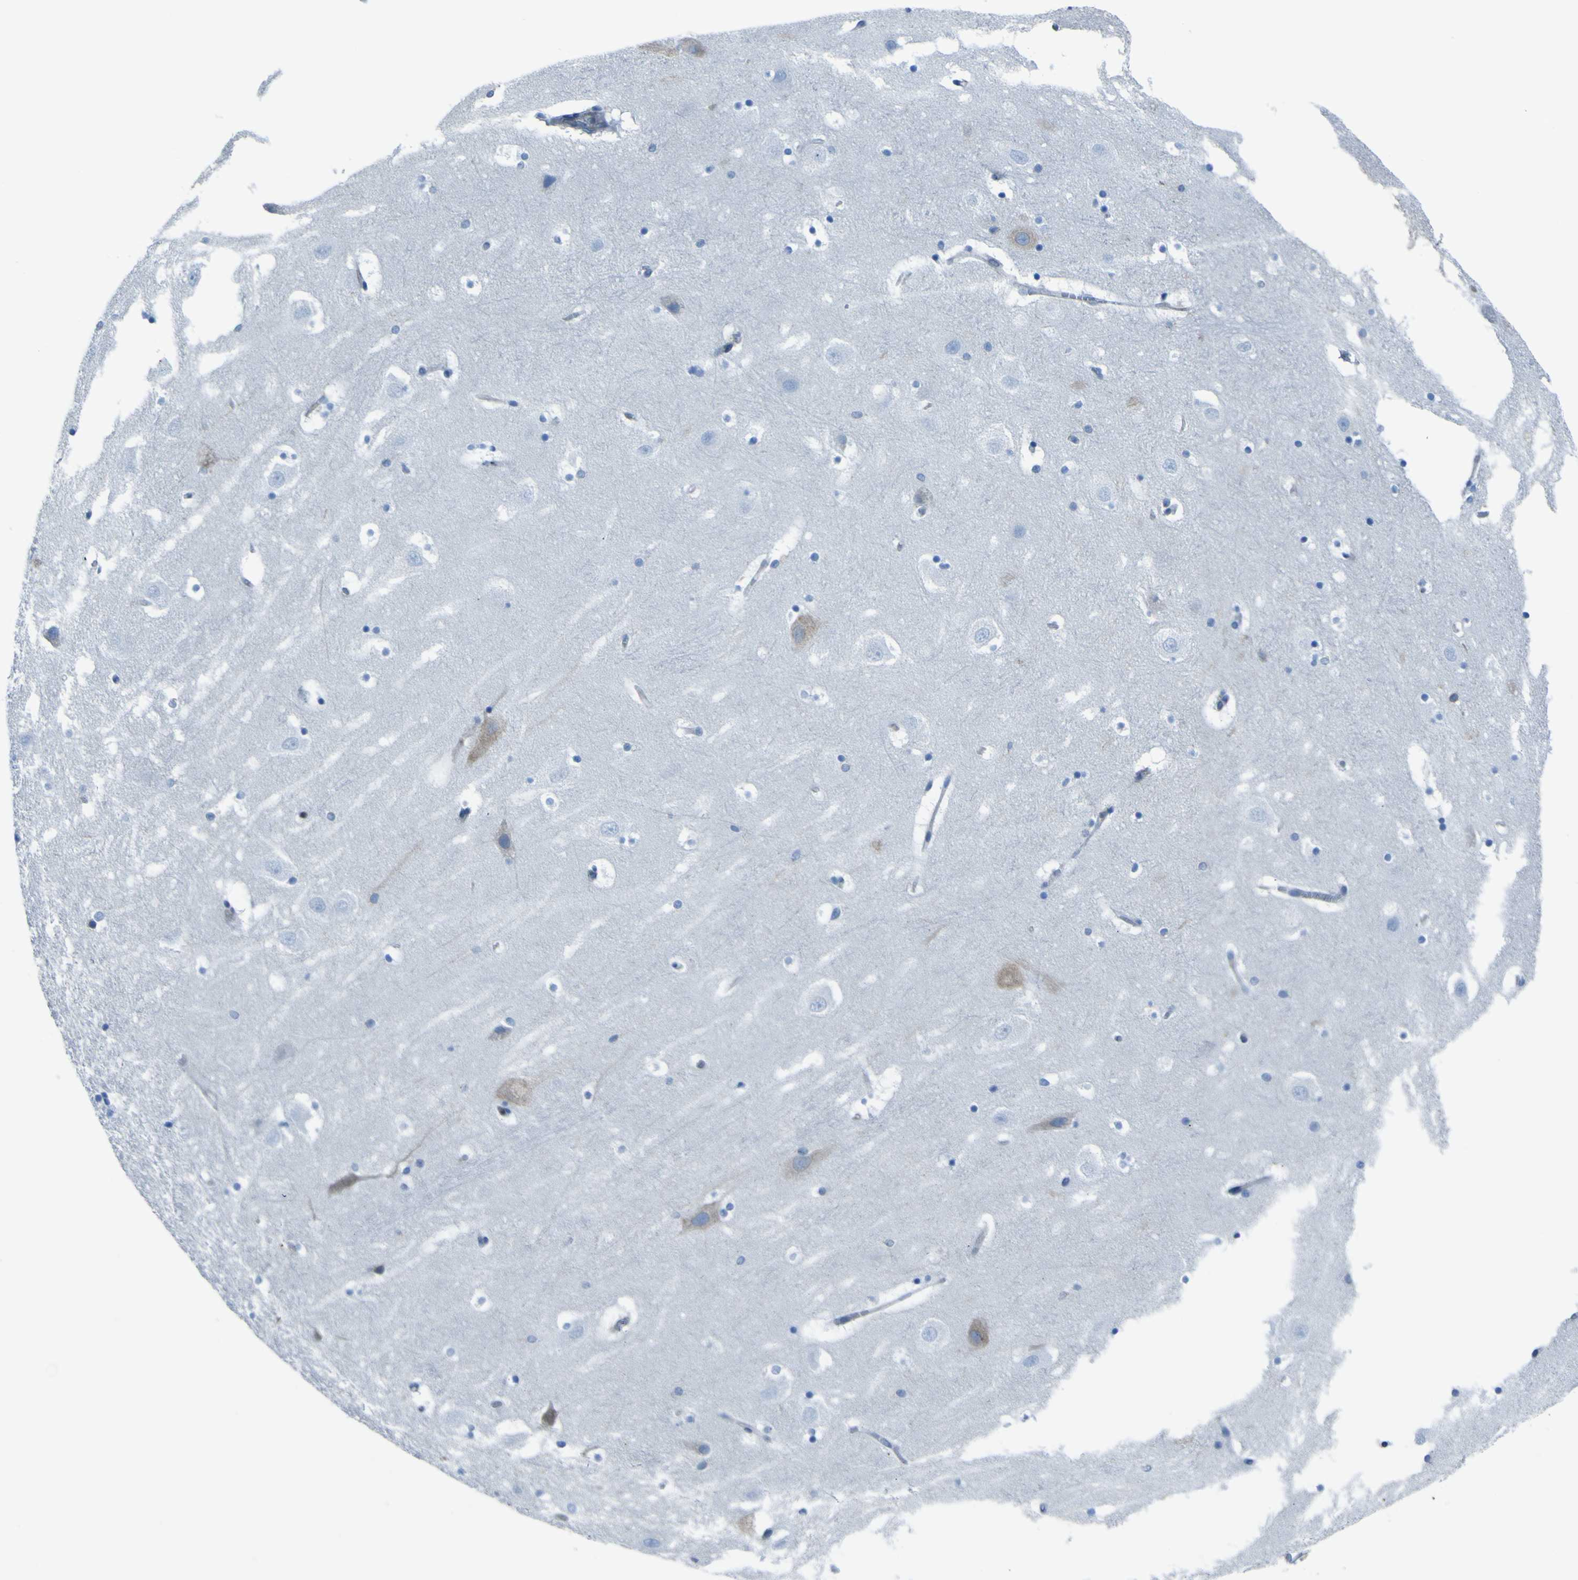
{"staining": {"intensity": "negative", "quantity": "none", "location": "none"}, "tissue": "hippocampus", "cell_type": "Glial cells", "image_type": "normal", "snomed": [{"axis": "morphology", "description": "Normal tissue, NOS"}, {"axis": "topography", "description": "Hippocampus"}], "caption": "This is a image of IHC staining of benign hippocampus, which shows no expression in glial cells.", "gene": "STIM1", "patient": {"sex": "male", "age": 45}}